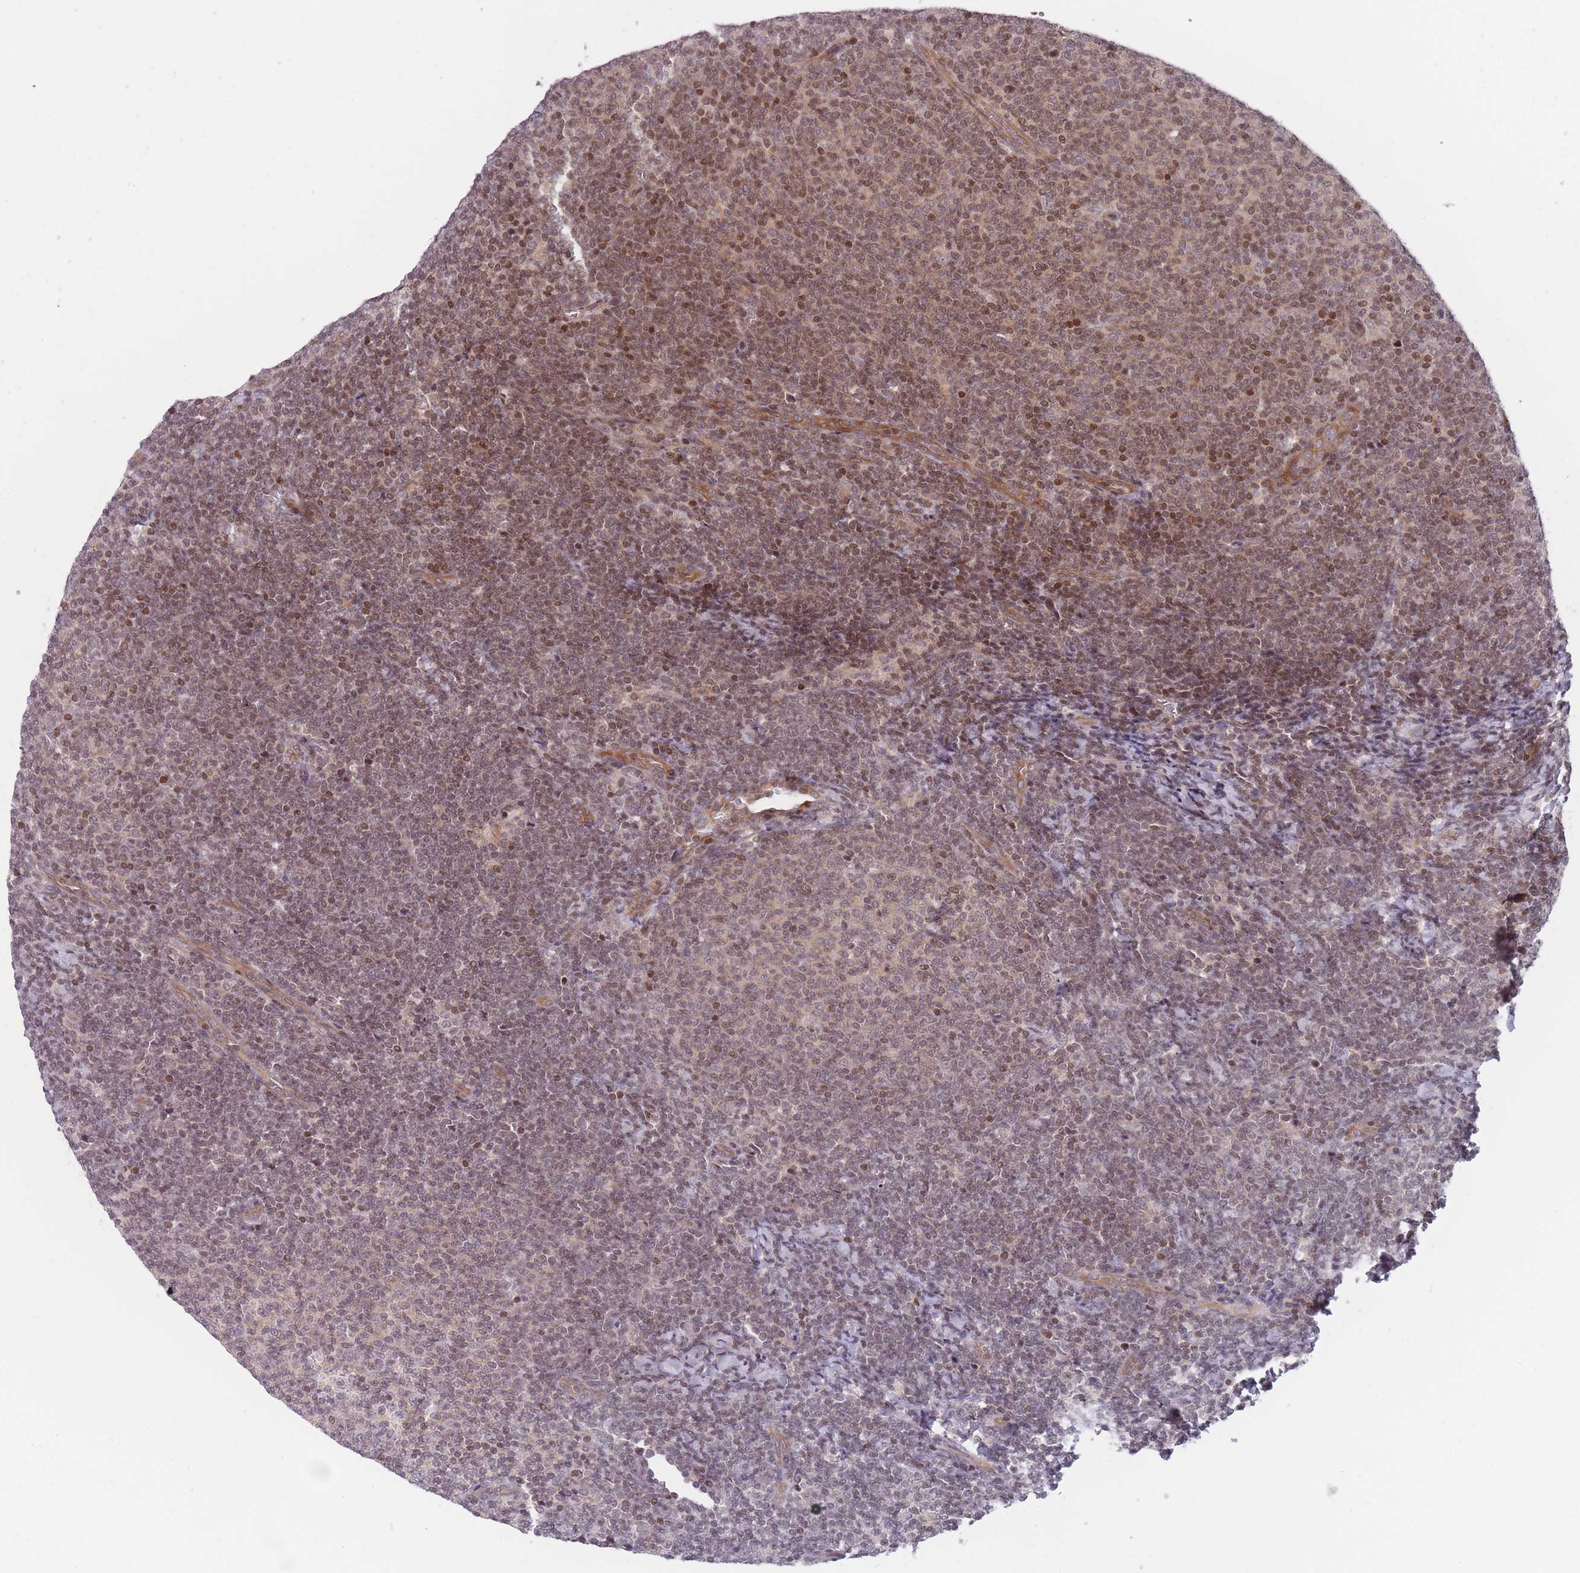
{"staining": {"intensity": "moderate", "quantity": "25%-75%", "location": "nuclear"}, "tissue": "lymphoma", "cell_type": "Tumor cells", "image_type": "cancer", "snomed": [{"axis": "morphology", "description": "Malignant lymphoma, non-Hodgkin's type, Low grade"}, {"axis": "topography", "description": "Lymph node"}], "caption": "A high-resolution photomicrograph shows immunohistochemistry (IHC) staining of malignant lymphoma, non-Hodgkin's type (low-grade), which exhibits moderate nuclear positivity in about 25%-75% of tumor cells.", "gene": "SLC35F5", "patient": {"sex": "male", "age": 66}}